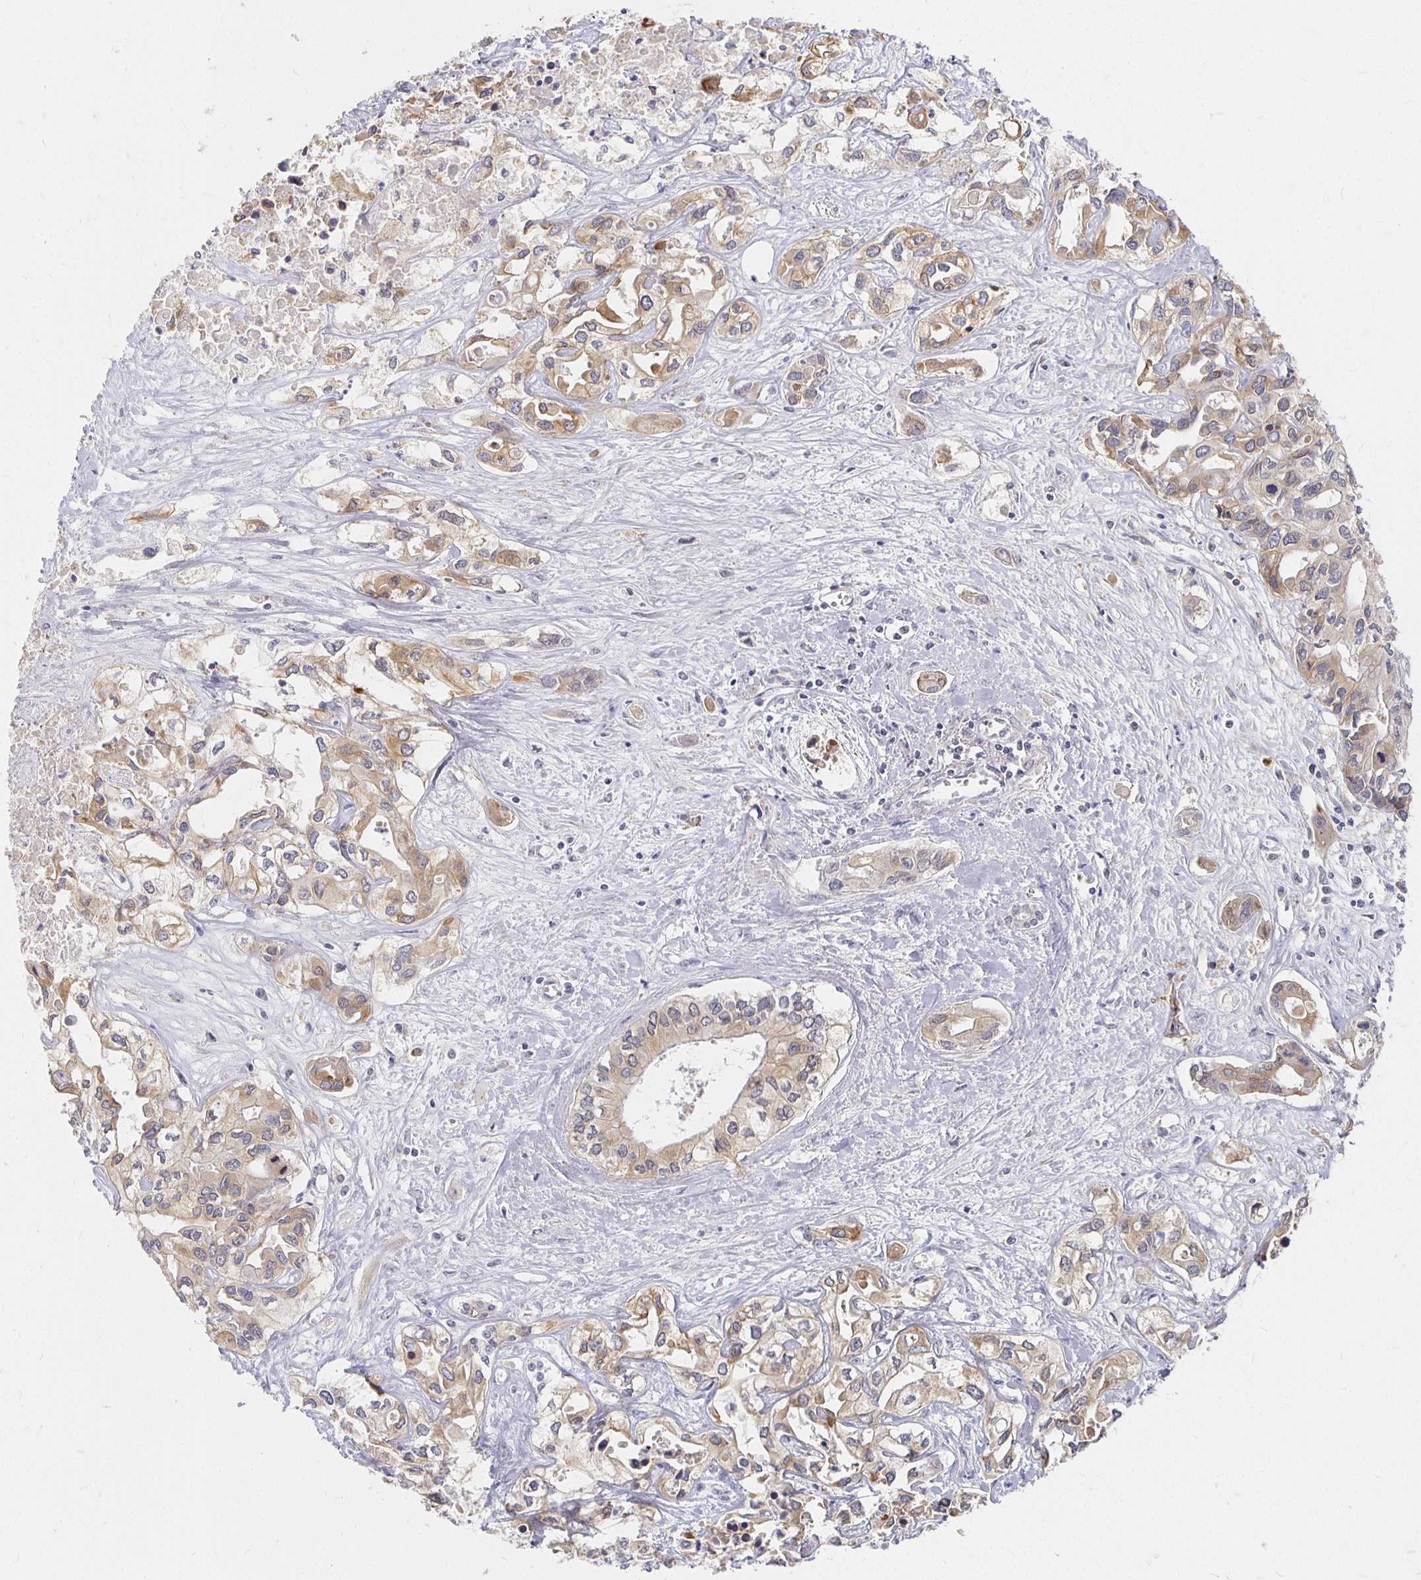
{"staining": {"intensity": "moderate", "quantity": "25%-75%", "location": "cytoplasmic/membranous"}, "tissue": "liver cancer", "cell_type": "Tumor cells", "image_type": "cancer", "snomed": [{"axis": "morphology", "description": "Cholangiocarcinoma"}, {"axis": "topography", "description": "Liver"}], "caption": "Protein staining of liver cancer (cholangiocarcinoma) tissue displays moderate cytoplasmic/membranous expression in about 25%-75% of tumor cells.", "gene": "FKRP", "patient": {"sex": "female", "age": 64}}